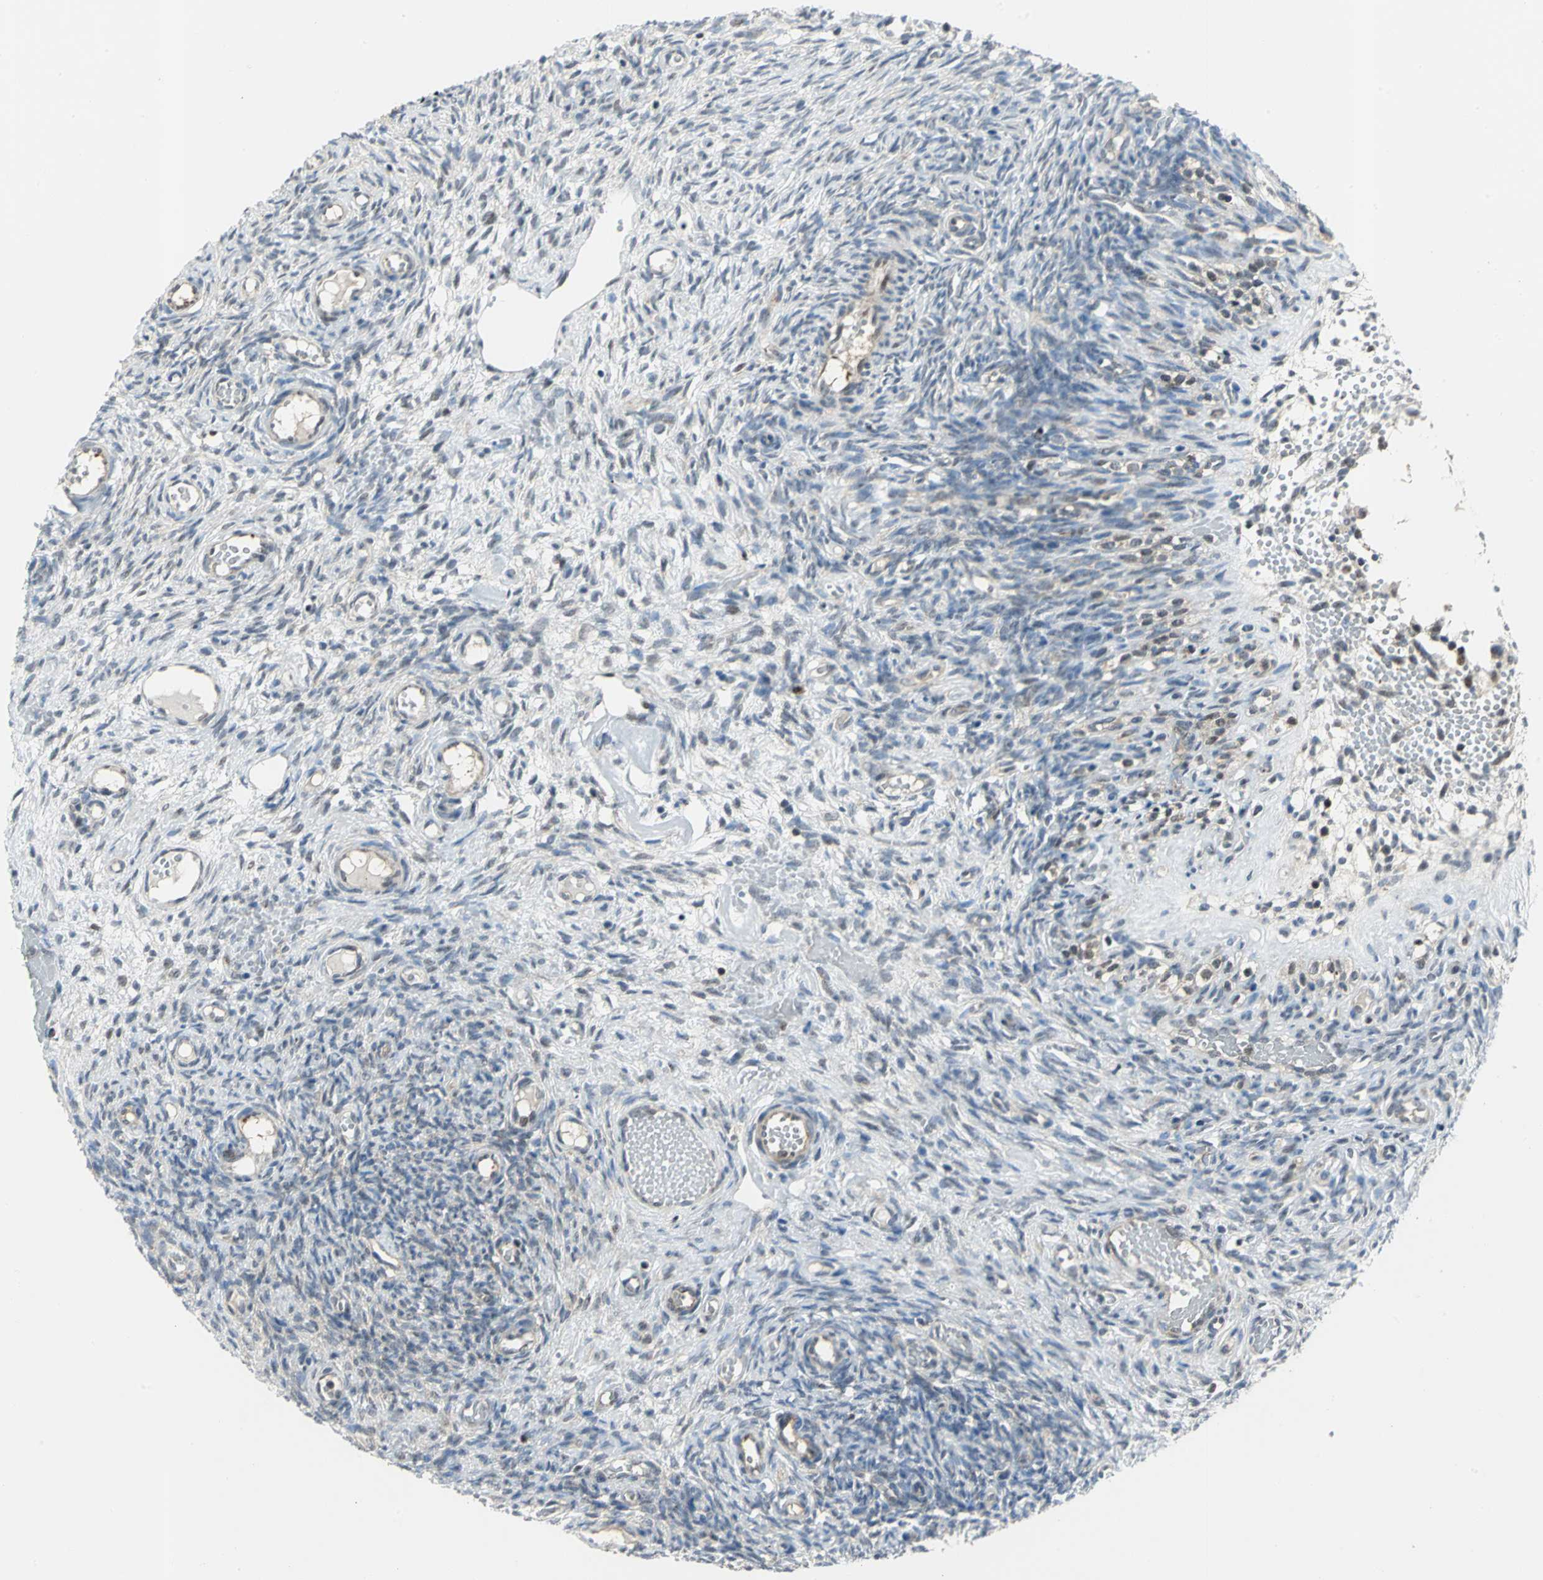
{"staining": {"intensity": "weak", "quantity": "<25%", "location": "nuclear"}, "tissue": "ovary", "cell_type": "Ovarian stroma cells", "image_type": "normal", "snomed": [{"axis": "morphology", "description": "Normal tissue, NOS"}, {"axis": "topography", "description": "Ovary"}], "caption": "Benign ovary was stained to show a protein in brown. There is no significant expression in ovarian stroma cells. (Stains: DAB (3,3'-diaminobenzidine) IHC with hematoxylin counter stain, Microscopy: brightfield microscopy at high magnification).", "gene": "PSMA4", "patient": {"sex": "female", "age": 35}}